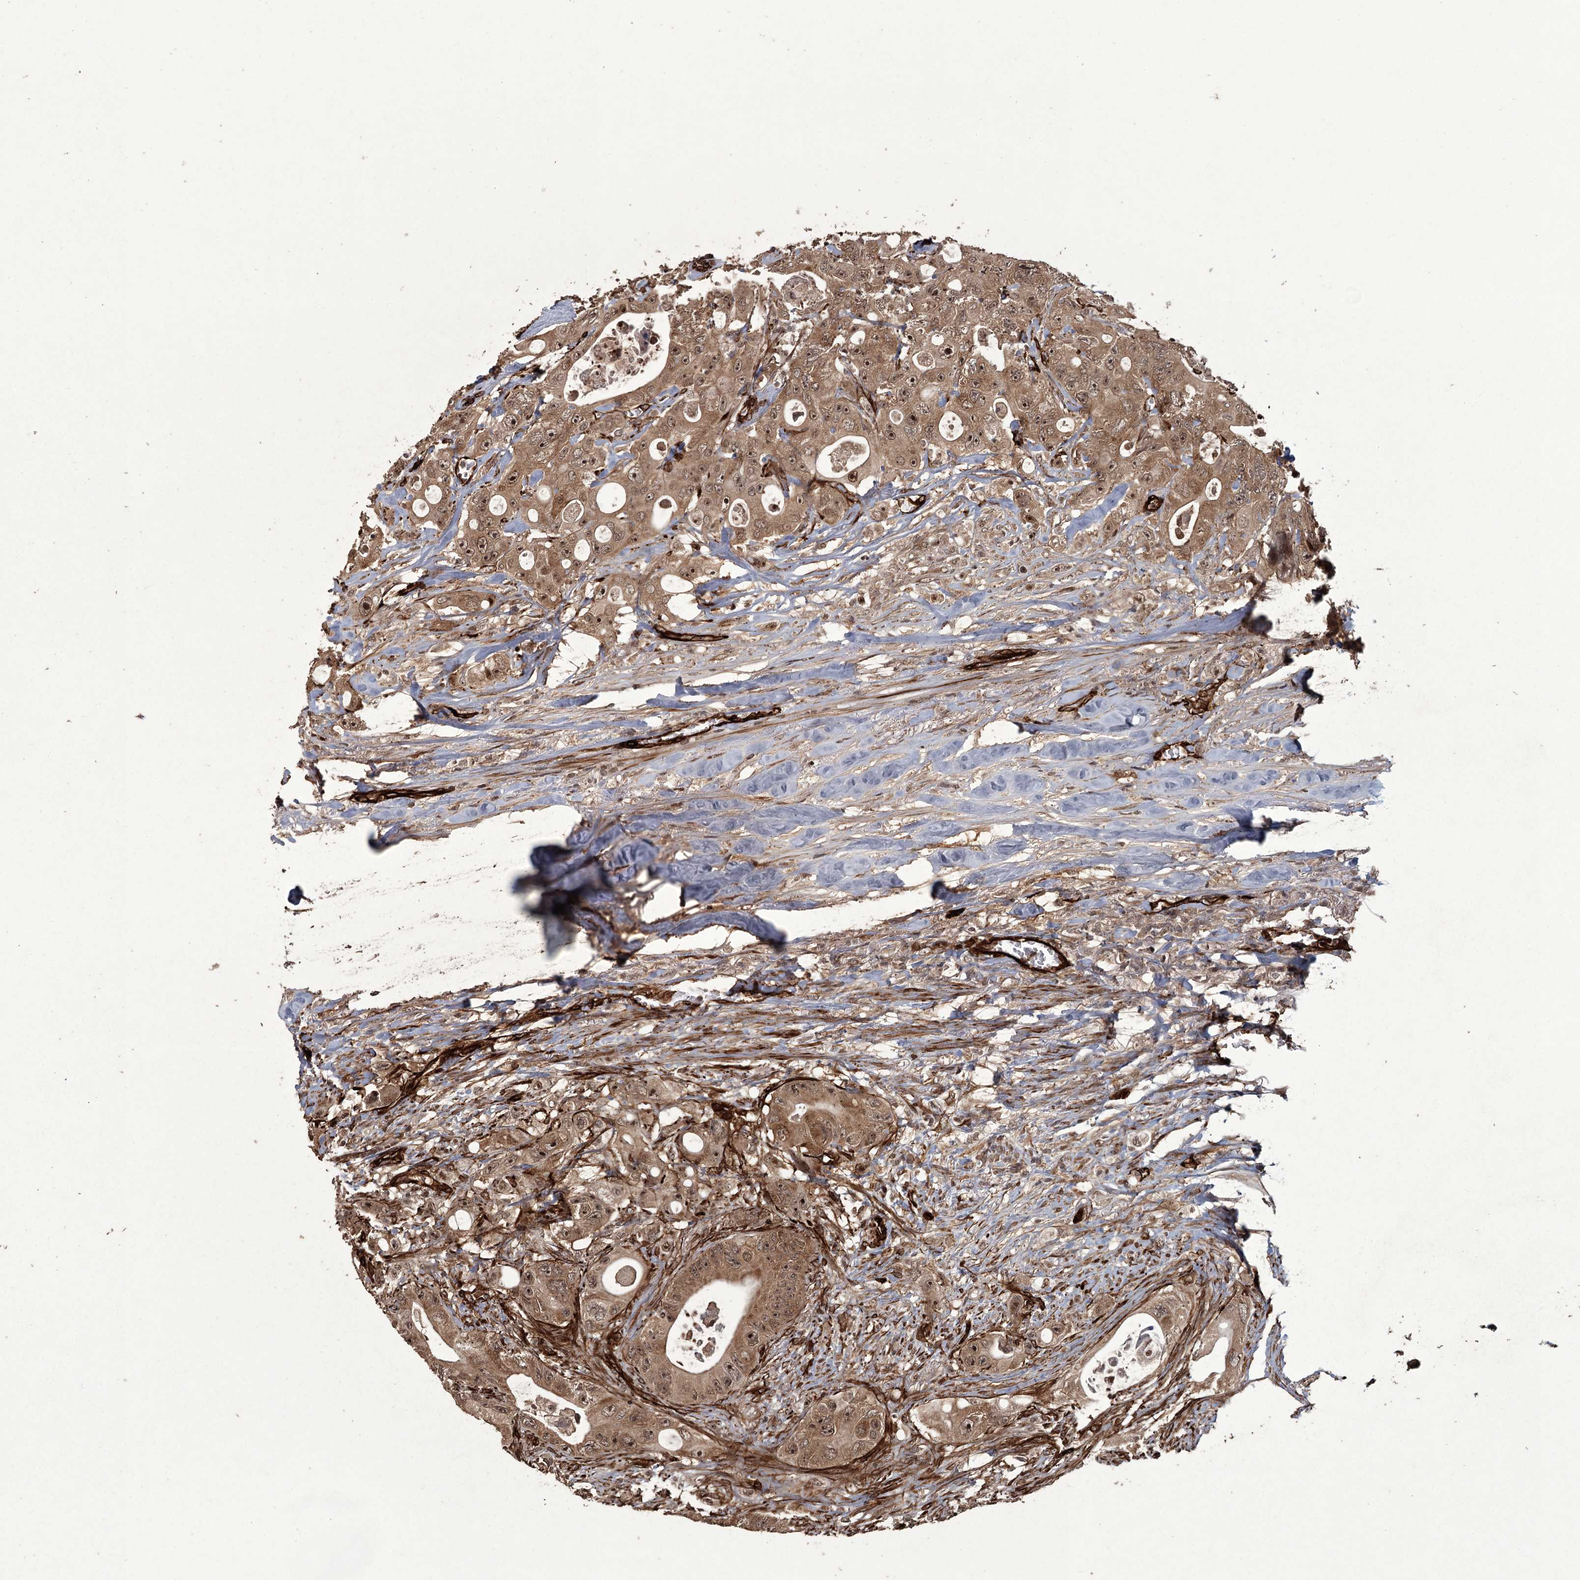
{"staining": {"intensity": "moderate", "quantity": ">75%", "location": "cytoplasmic/membranous,nuclear"}, "tissue": "colorectal cancer", "cell_type": "Tumor cells", "image_type": "cancer", "snomed": [{"axis": "morphology", "description": "Adenocarcinoma, NOS"}, {"axis": "topography", "description": "Colon"}], "caption": "An image of human colorectal cancer (adenocarcinoma) stained for a protein exhibits moderate cytoplasmic/membranous and nuclear brown staining in tumor cells.", "gene": "RPAP3", "patient": {"sex": "female", "age": 46}}